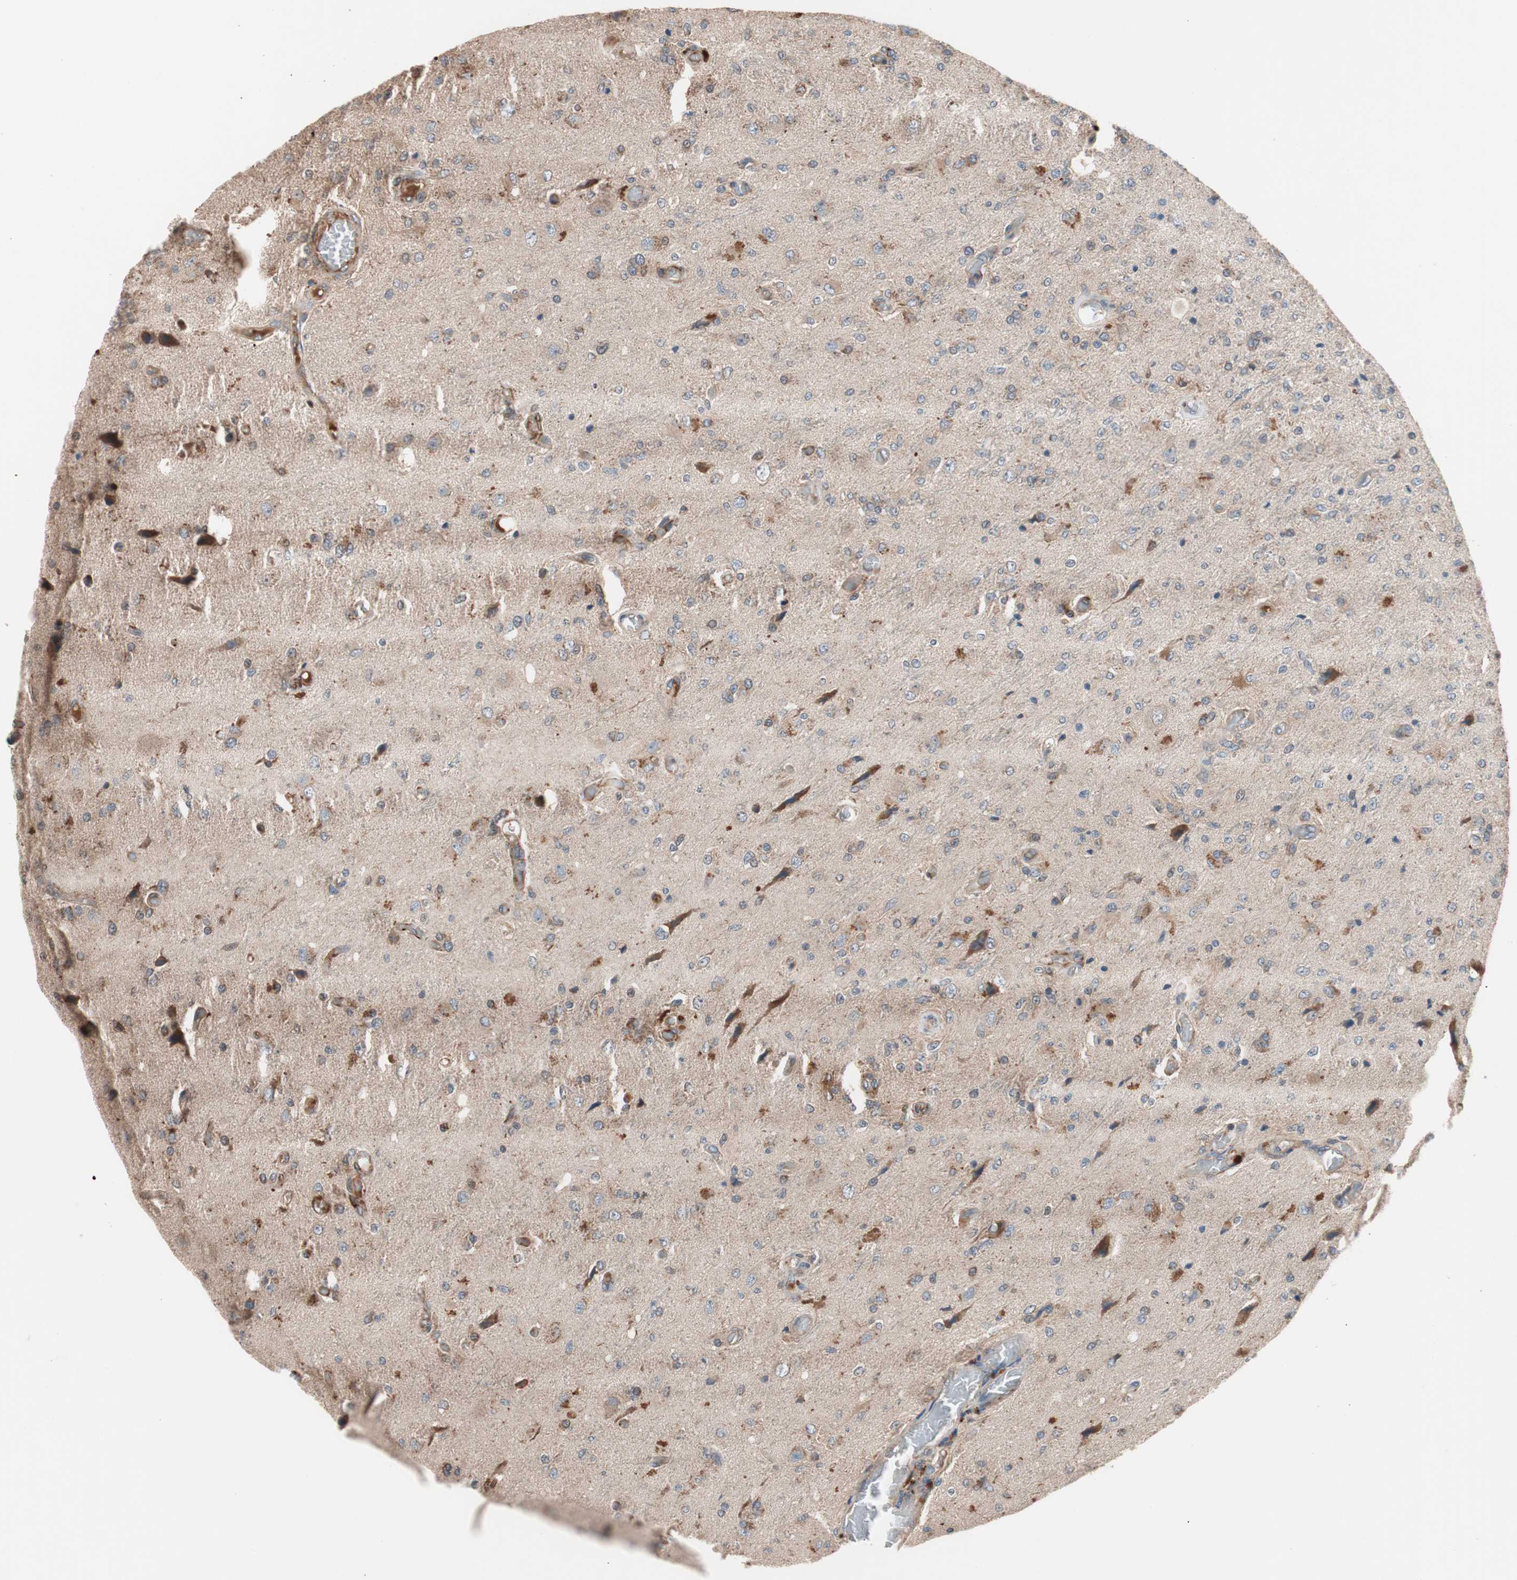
{"staining": {"intensity": "moderate", "quantity": ">75%", "location": "cytoplasmic/membranous"}, "tissue": "glioma", "cell_type": "Tumor cells", "image_type": "cancer", "snomed": [{"axis": "morphology", "description": "Normal tissue, NOS"}, {"axis": "morphology", "description": "Glioma, malignant, High grade"}, {"axis": "topography", "description": "Cerebral cortex"}], "caption": "Brown immunohistochemical staining in human glioma displays moderate cytoplasmic/membranous staining in about >75% of tumor cells.", "gene": "HMBS", "patient": {"sex": "male", "age": 77}}